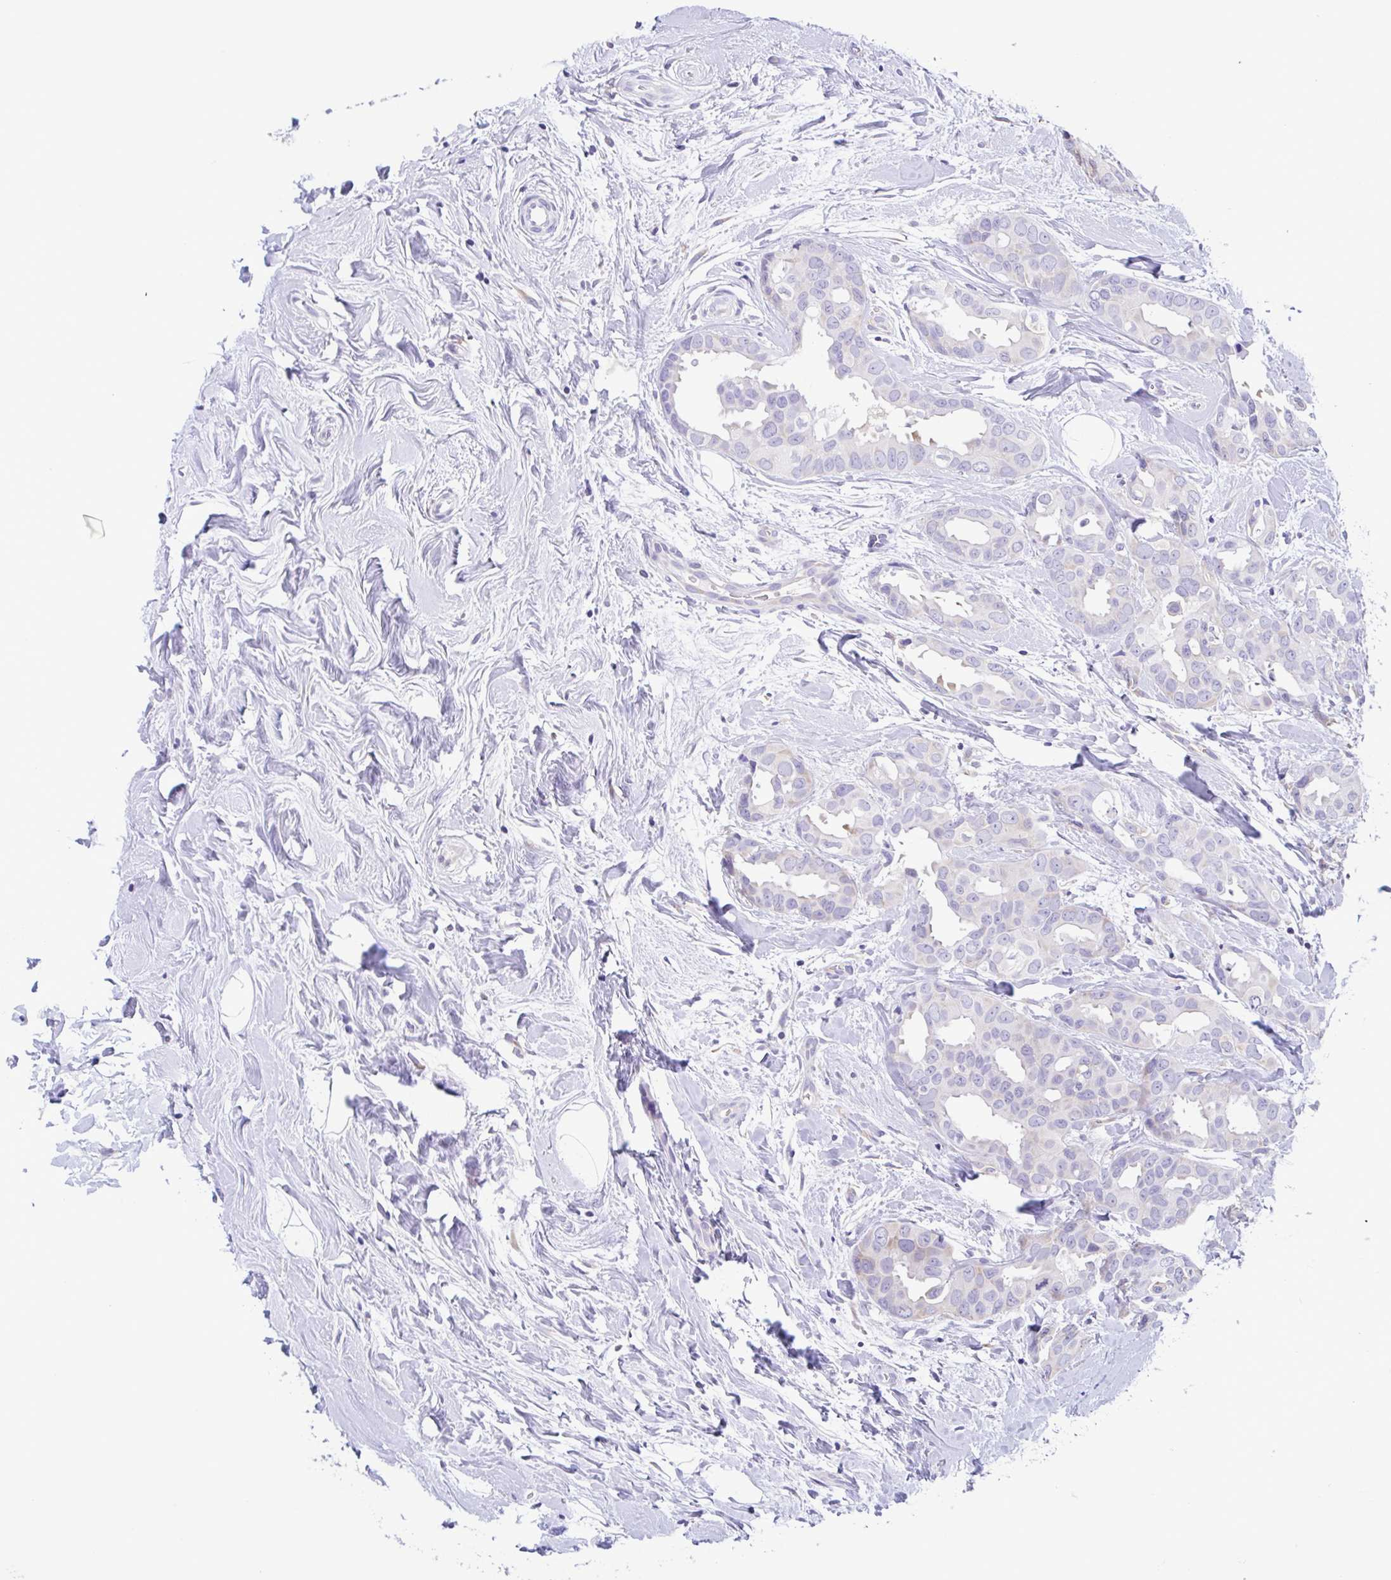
{"staining": {"intensity": "negative", "quantity": "none", "location": "none"}, "tissue": "breast cancer", "cell_type": "Tumor cells", "image_type": "cancer", "snomed": [{"axis": "morphology", "description": "Duct carcinoma"}, {"axis": "topography", "description": "Breast"}], "caption": "Breast infiltrating ductal carcinoma was stained to show a protein in brown. There is no significant staining in tumor cells.", "gene": "TNNI3", "patient": {"sex": "female", "age": 45}}